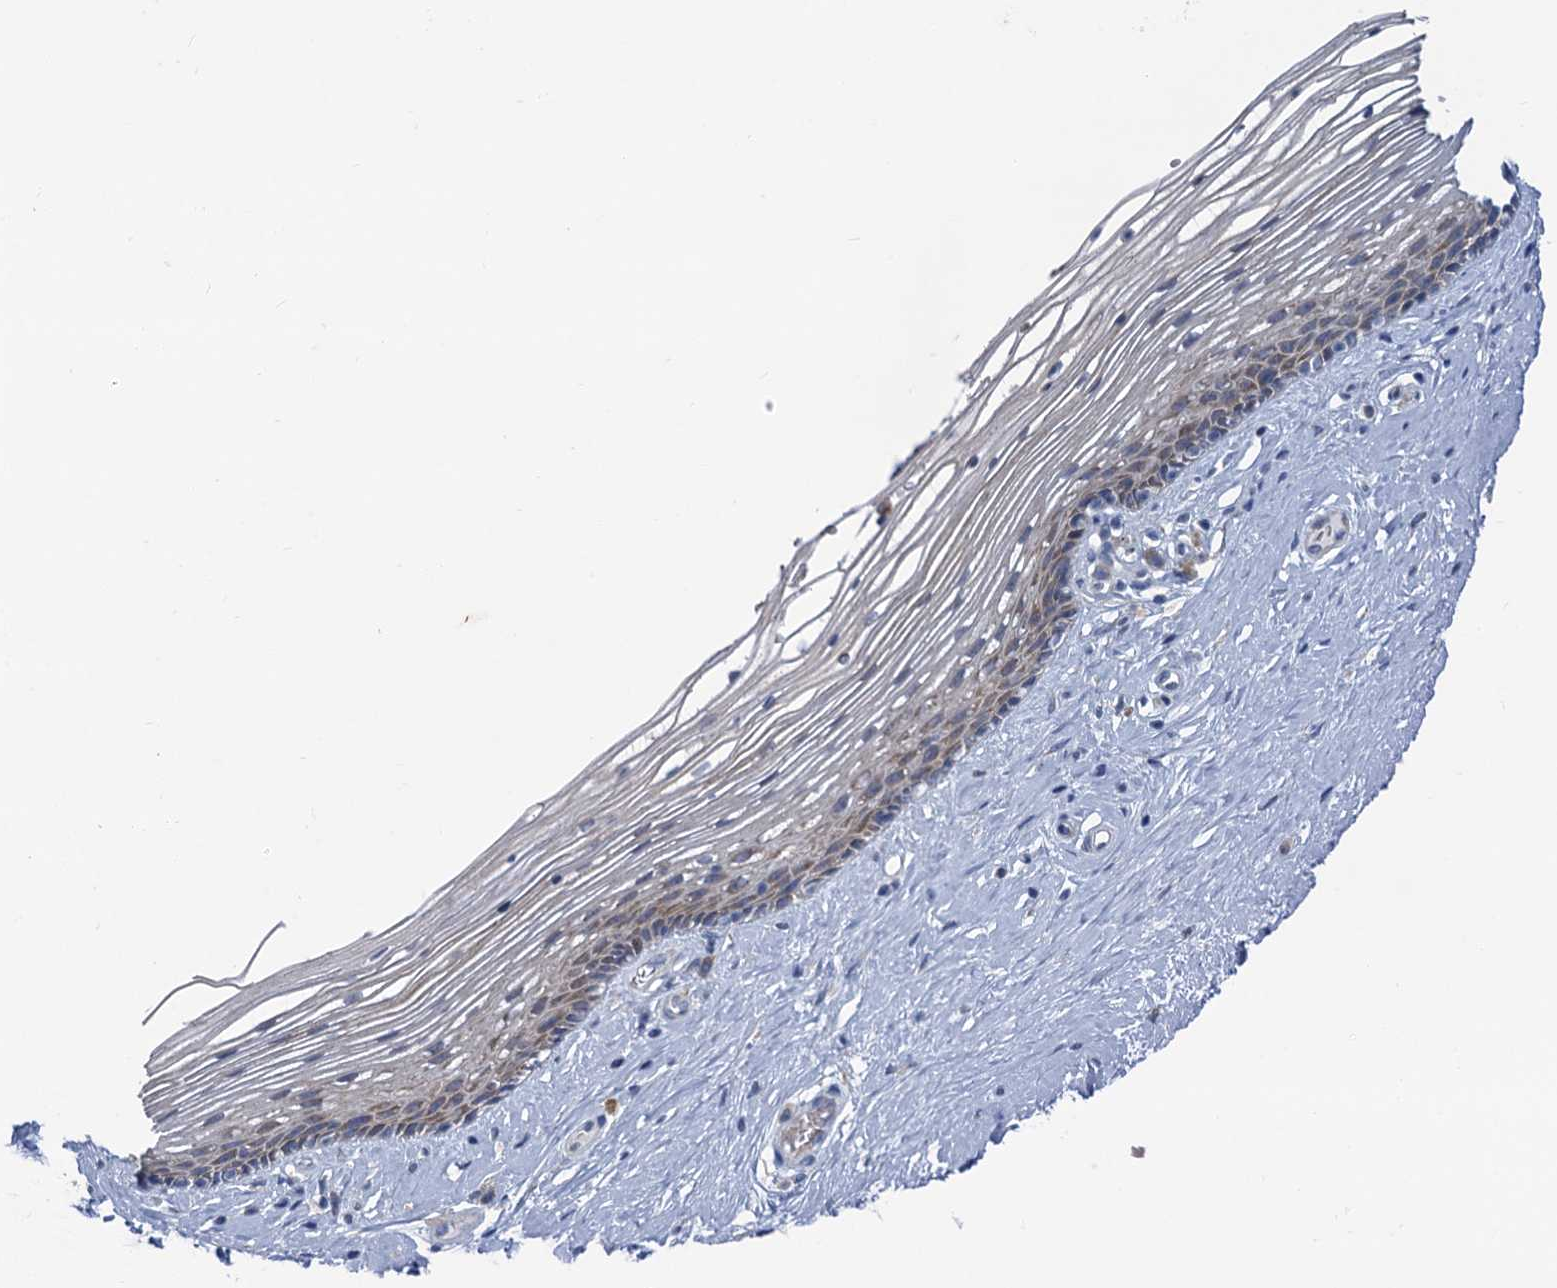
{"staining": {"intensity": "weak", "quantity": "<25%", "location": "cytoplasmic/membranous"}, "tissue": "vagina", "cell_type": "Squamous epithelial cells", "image_type": "normal", "snomed": [{"axis": "morphology", "description": "Normal tissue, NOS"}, {"axis": "topography", "description": "Vagina"}], "caption": "DAB (3,3'-diaminobenzidine) immunohistochemical staining of normal human vagina exhibits no significant staining in squamous epithelial cells.", "gene": "PRSS35", "patient": {"sex": "female", "age": 46}}